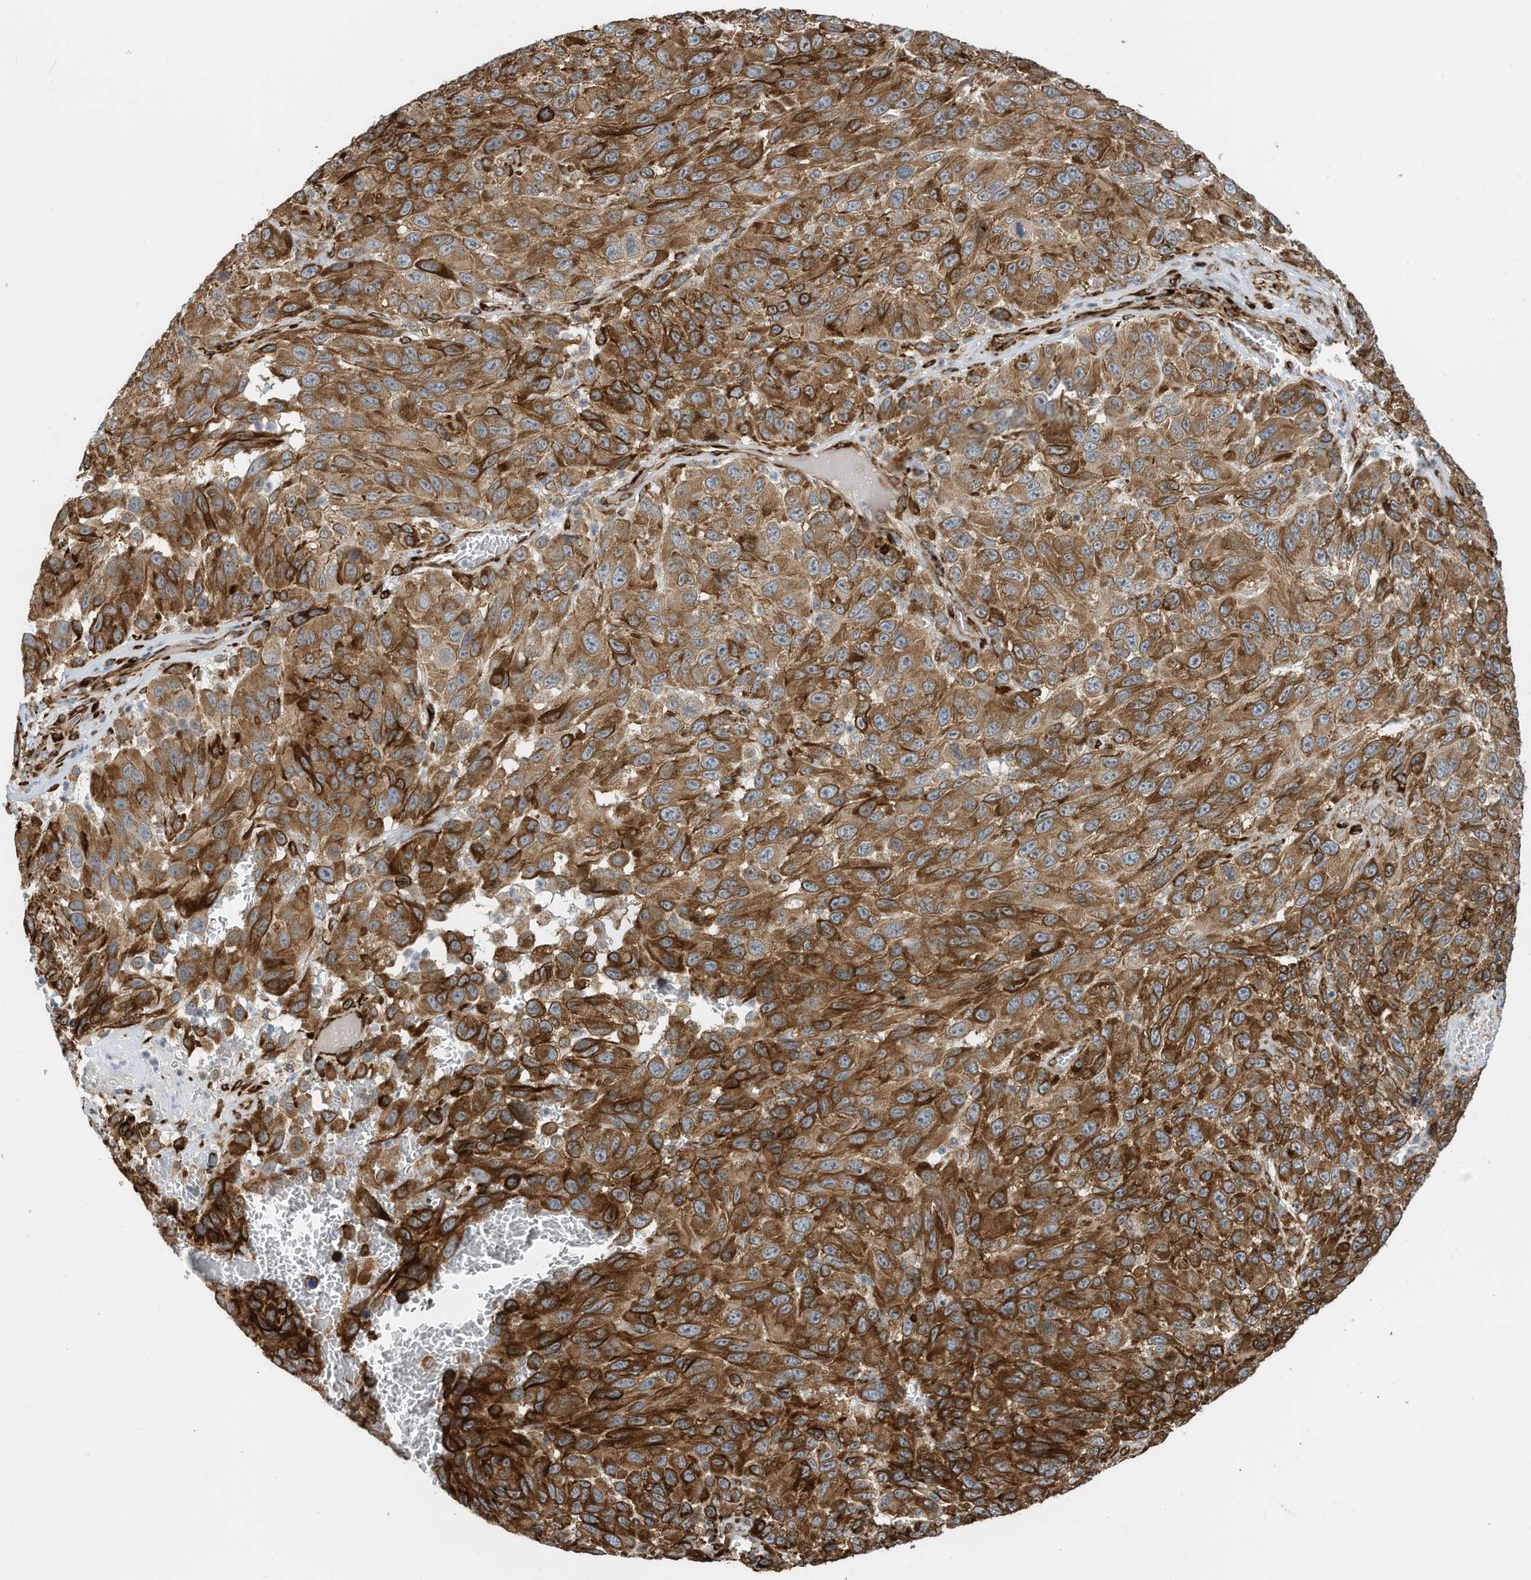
{"staining": {"intensity": "strong", "quantity": ">75%", "location": "cytoplasmic/membranous"}, "tissue": "melanoma", "cell_type": "Tumor cells", "image_type": "cancer", "snomed": [{"axis": "morphology", "description": "Malignant melanoma, NOS"}, {"axis": "topography", "description": "Skin"}], "caption": "Malignant melanoma tissue shows strong cytoplasmic/membranous expression in approximately >75% of tumor cells, visualized by immunohistochemistry.", "gene": "ZBTB45", "patient": {"sex": "female", "age": 96}}